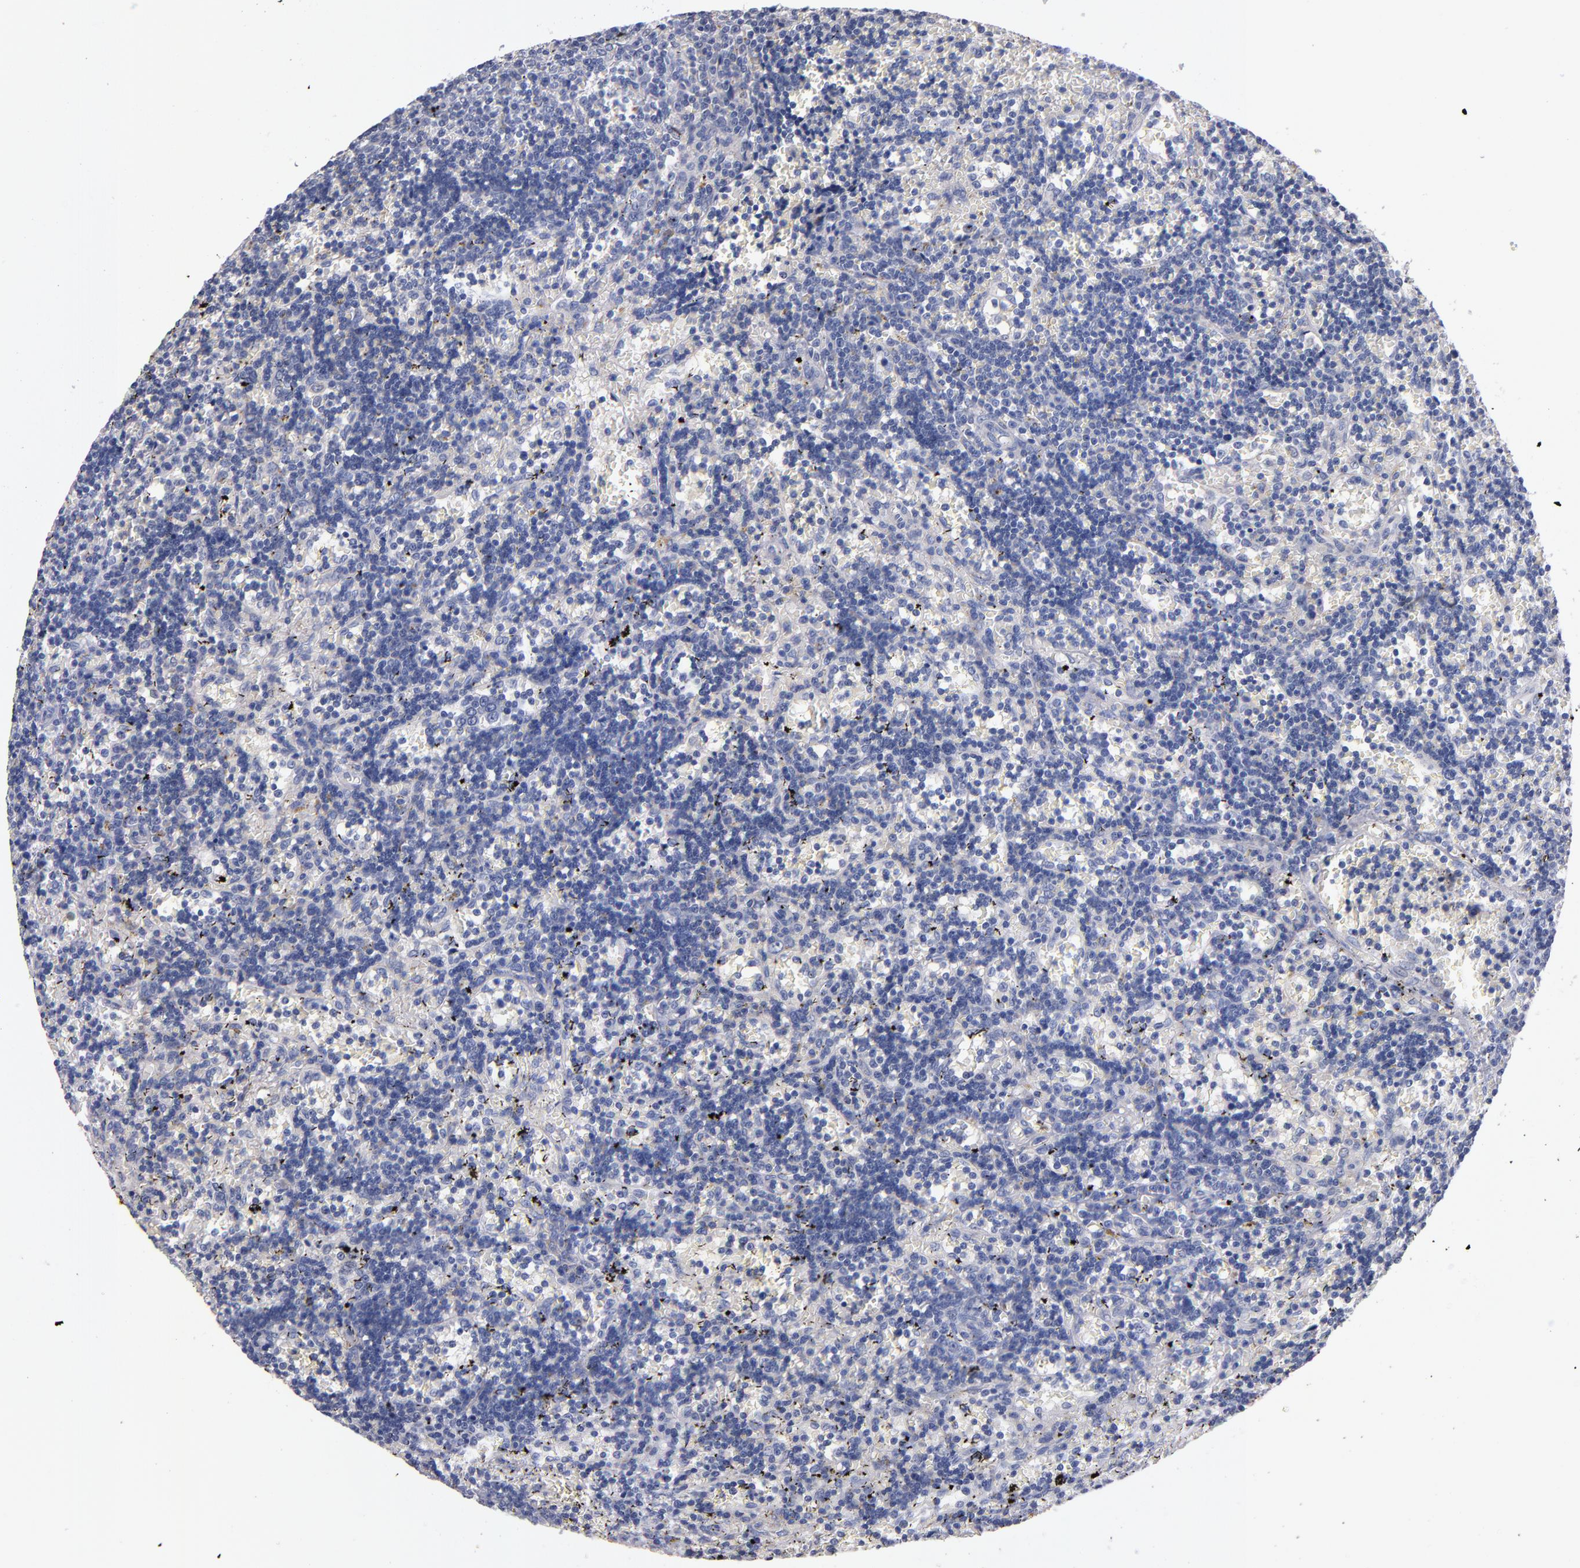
{"staining": {"intensity": "negative", "quantity": "none", "location": "none"}, "tissue": "lymphoma", "cell_type": "Tumor cells", "image_type": "cancer", "snomed": [{"axis": "morphology", "description": "Malignant lymphoma, non-Hodgkin's type, Low grade"}, {"axis": "topography", "description": "Spleen"}], "caption": "The immunohistochemistry image has no significant expression in tumor cells of low-grade malignant lymphoma, non-Hodgkin's type tissue.", "gene": "CNTNAP2", "patient": {"sex": "male", "age": 60}}